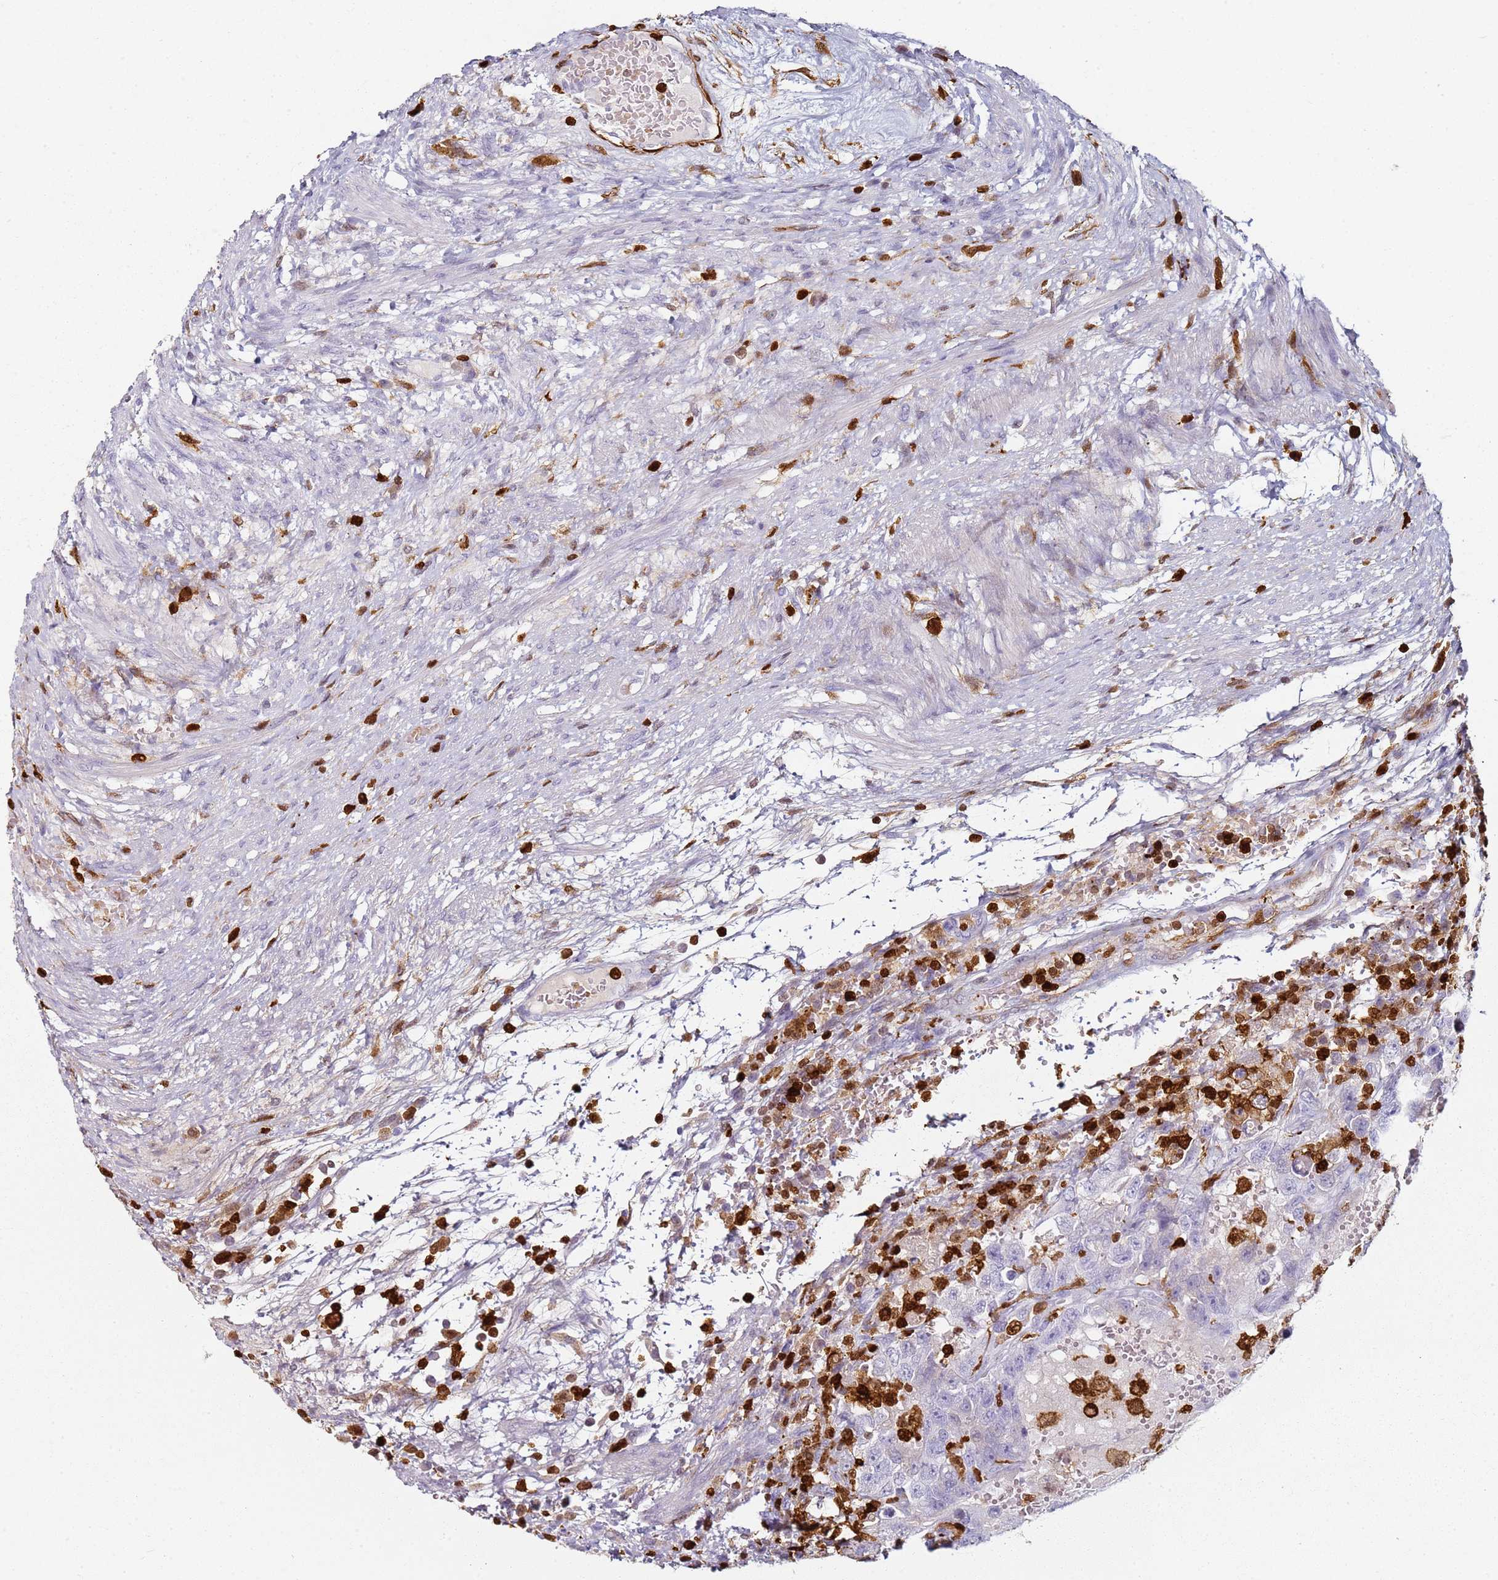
{"staining": {"intensity": "negative", "quantity": "none", "location": "none"}, "tissue": "testis cancer", "cell_type": "Tumor cells", "image_type": "cancer", "snomed": [{"axis": "morphology", "description": "Carcinoma, Embryonal, NOS"}, {"axis": "topography", "description": "Testis"}], "caption": "This is an immunohistochemistry image of embryonal carcinoma (testis). There is no staining in tumor cells.", "gene": "S100A4", "patient": {"sex": "male", "age": 26}}